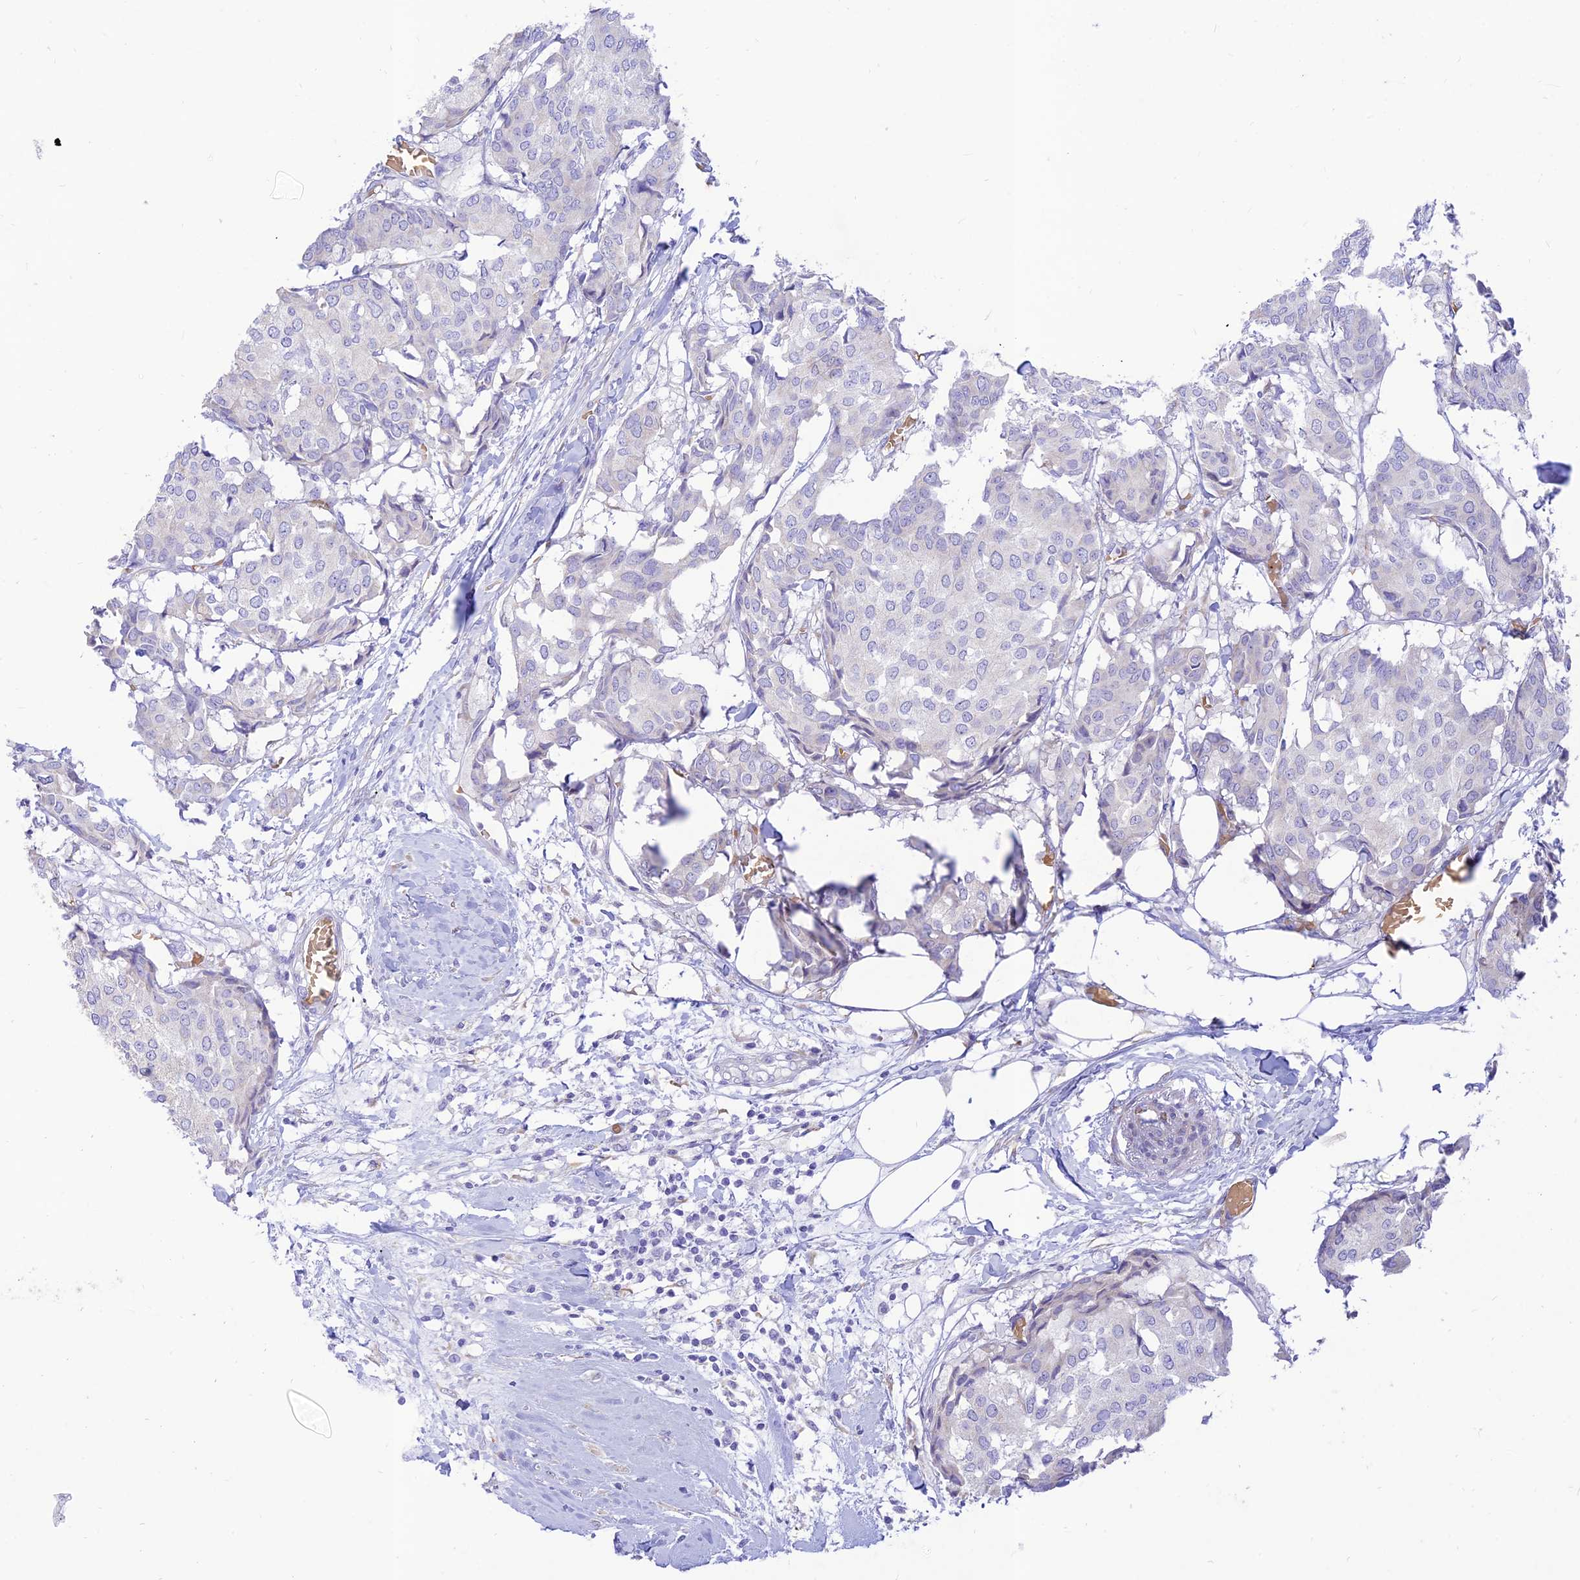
{"staining": {"intensity": "negative", "quantity": "none", "location": "none"}, "tissue": "breast cancer", "cell_type": "Tumor cells", "image_type": "cancer", "snomed": [{"axis": "morphology", "description": "Duct carcinoma"}, {"axis": "topography", "description": "Breast"}], "caption": "High magnification brightfield microscopy of intraductal carcinoma (breast) stained with DAB (brown) and counterstained with hematoxylin (blue): tumor cells show no significant positivity.", "gene": "PPP1R11", "patient": {"sex": "female", "age": 75}}